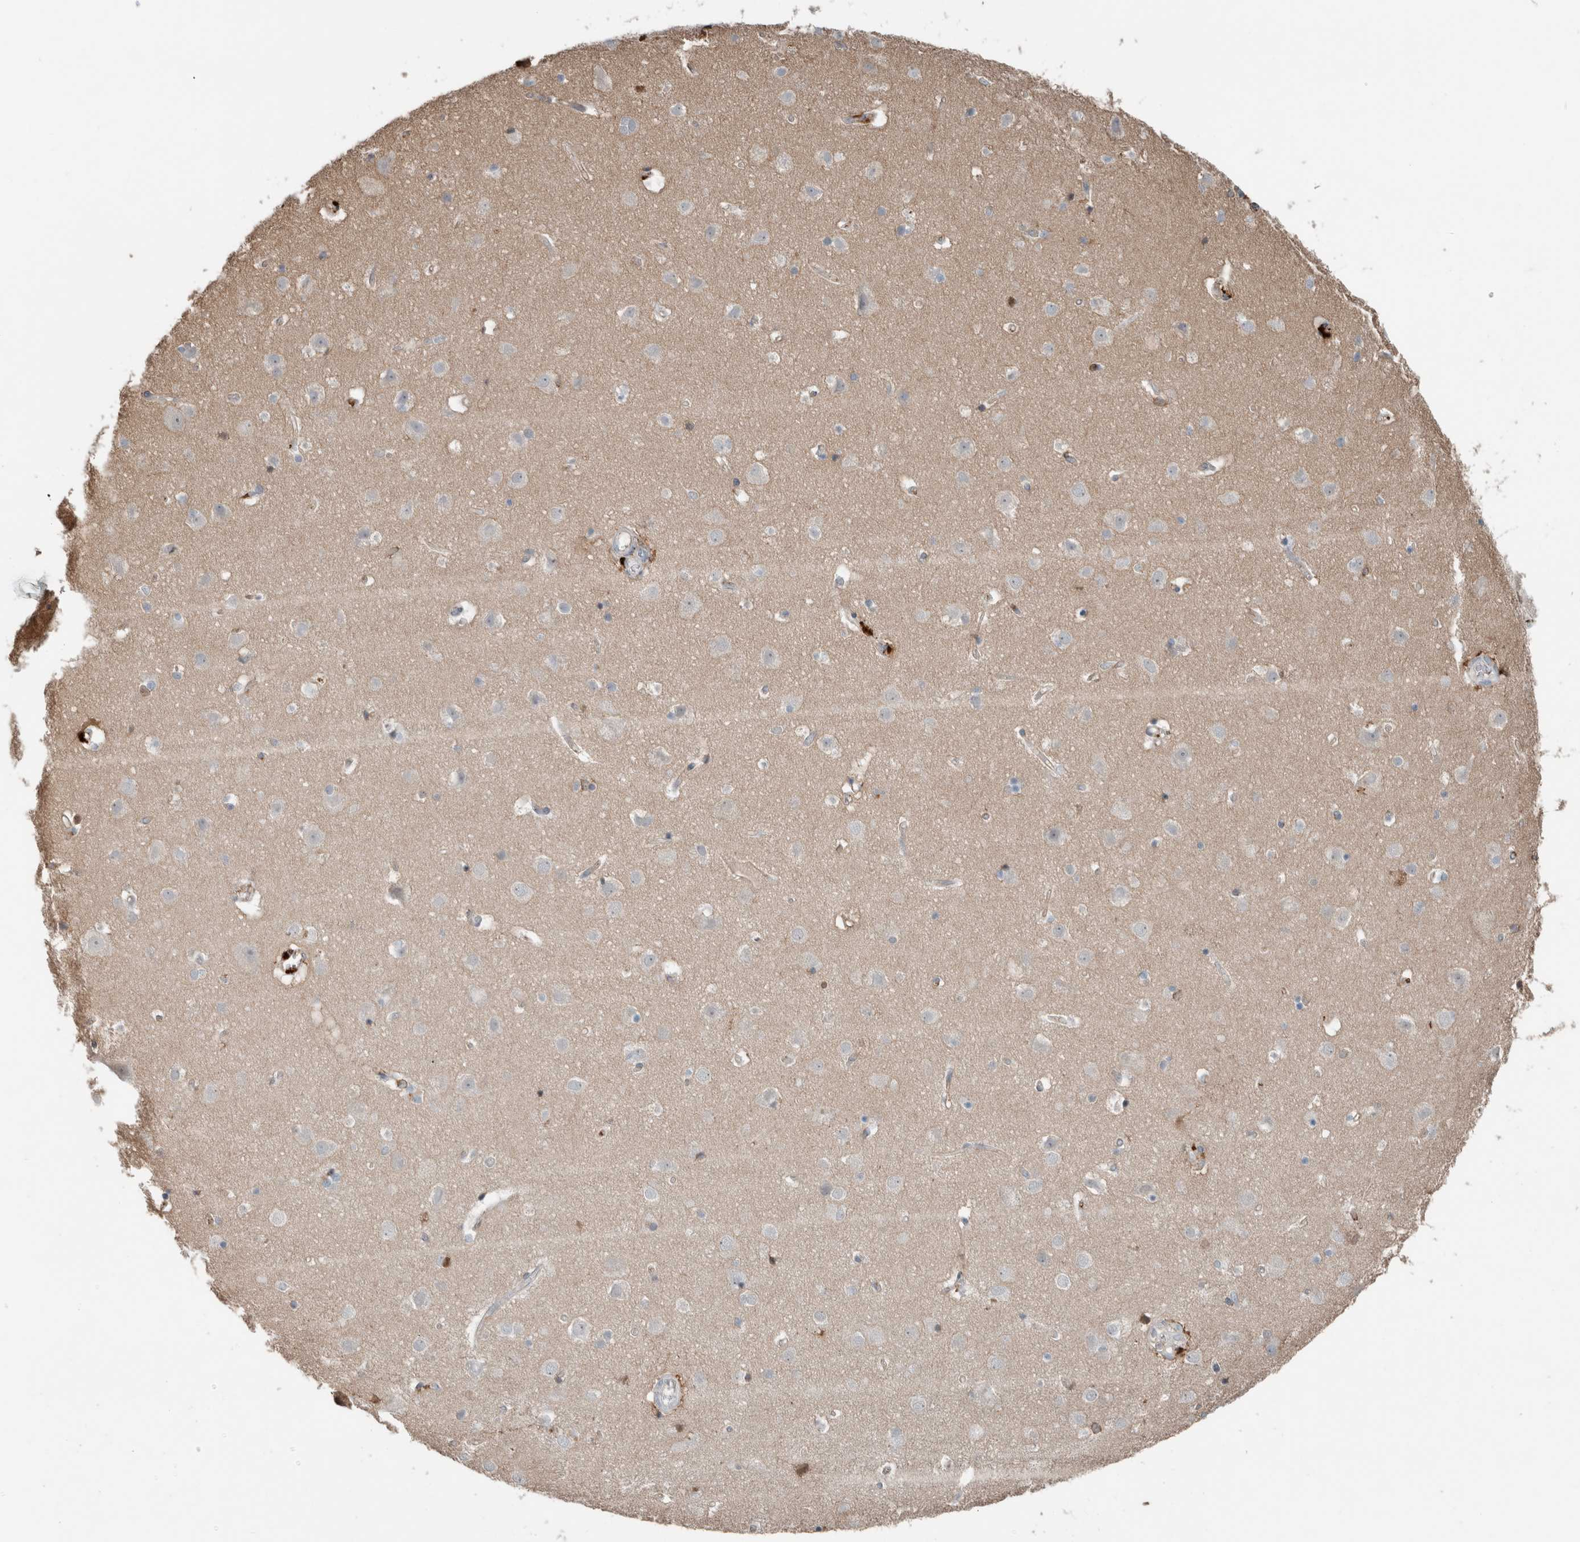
{"staining": {"intensity": "negative", "quantity": "none", "location": "none"}, "tissue": "cerebral cortex", "cell_type": "Endothelial cells", "image_type": "normal", "snomed": [{"axis": "morphology", "description": "Normal tissue, NOS"}, {"axis": "topography", "description": "Cerebral cortex"}], "caption": "A photomicrograph of cerebral cortex stained for a protein displays no brown staining in endothelial cells.", "gene": "USP34", "patient": {"sex": "male", "age": 54}}